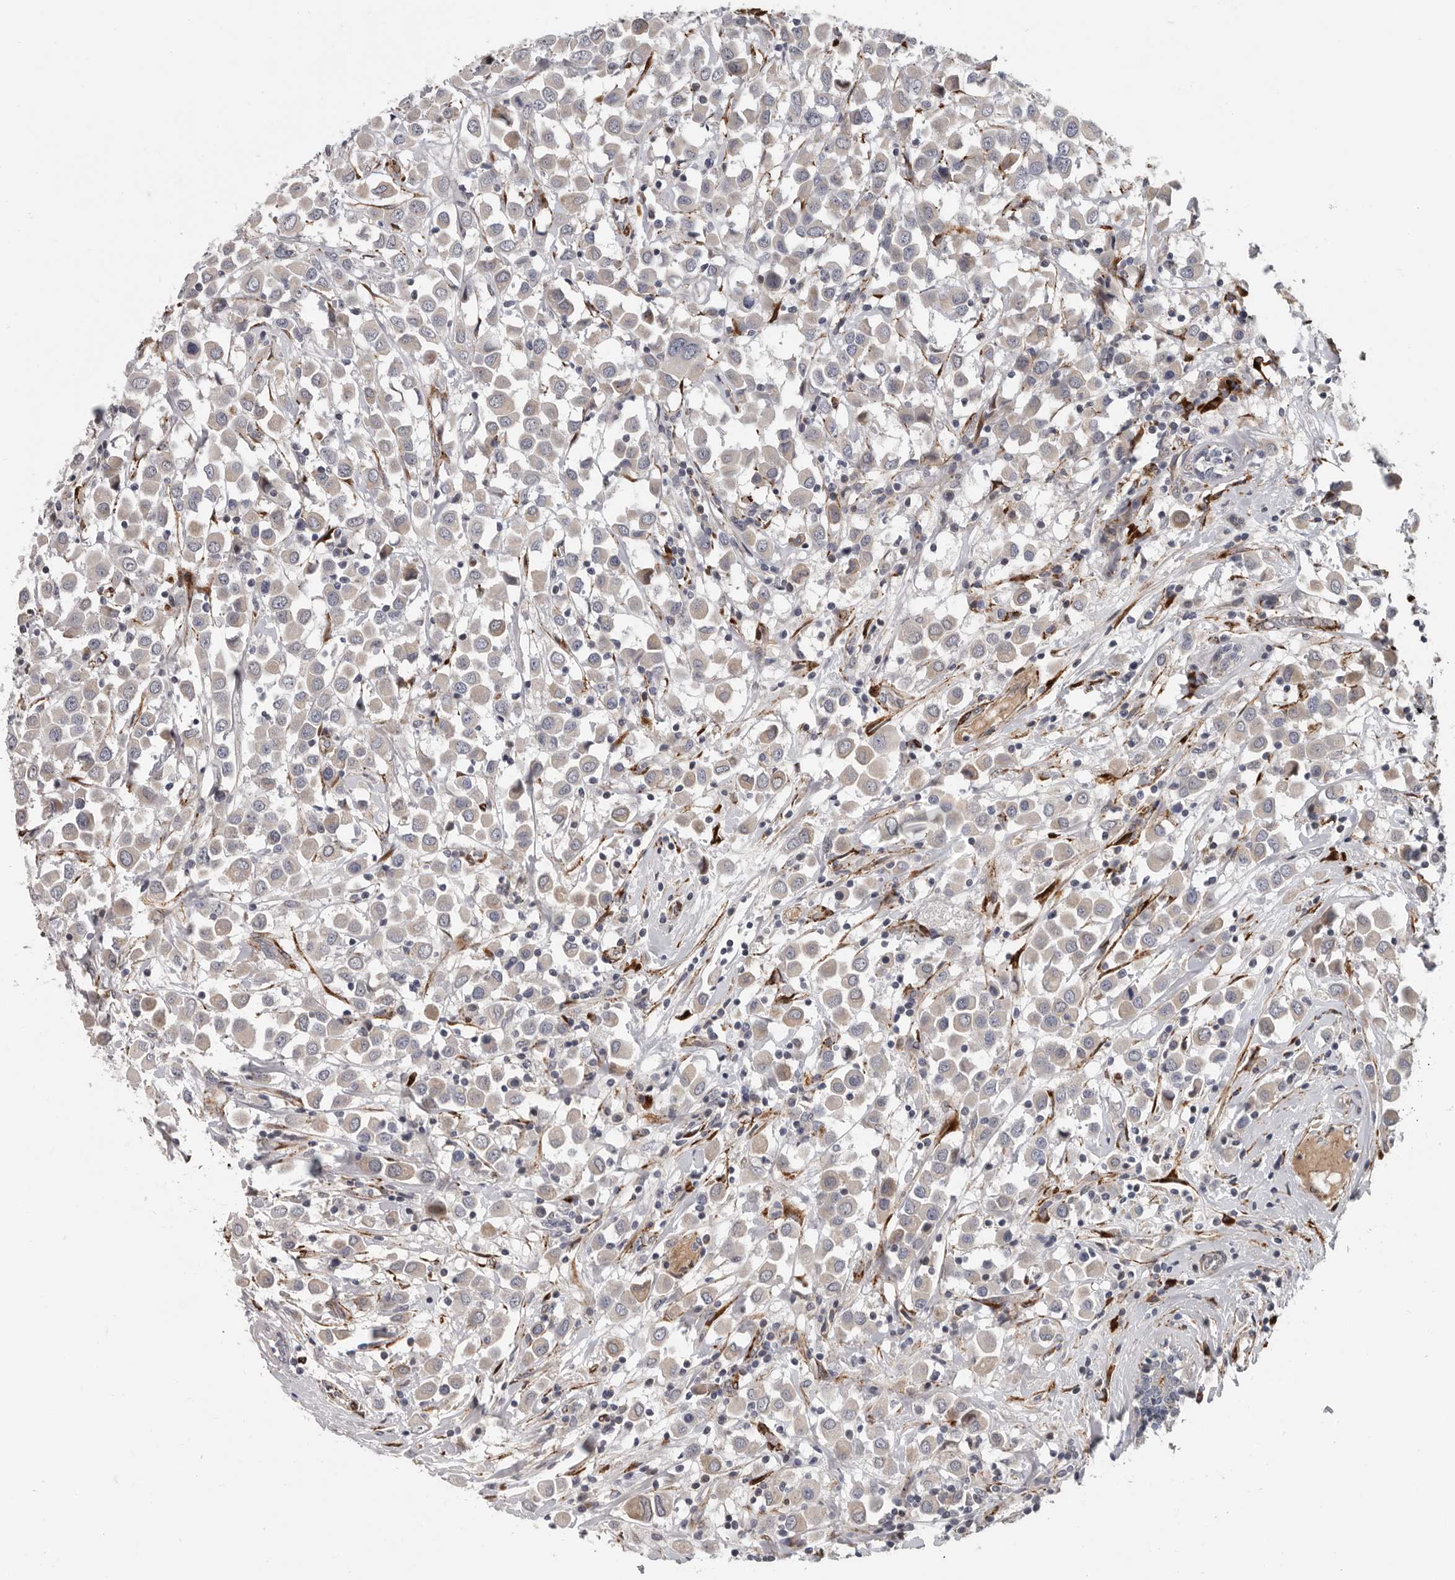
{"staining": {"intensity": "weak", "quantity": "<25%", "location": "cytoplasmic/membranous"}, "tissue": "breast cancer", "cell_type": "Tumor cells", "image_type": "cancer", "snomed": [{"axis": "morphology", "description": "Duct carcinoma"}, {"axis": "topography", "description": "Breast"}], "caption": "A micrograph of human breast cancer is negative for staining in tumor cells.", "gene": "ATXN3L", "patient": {"sex": "female", "age": 61}}